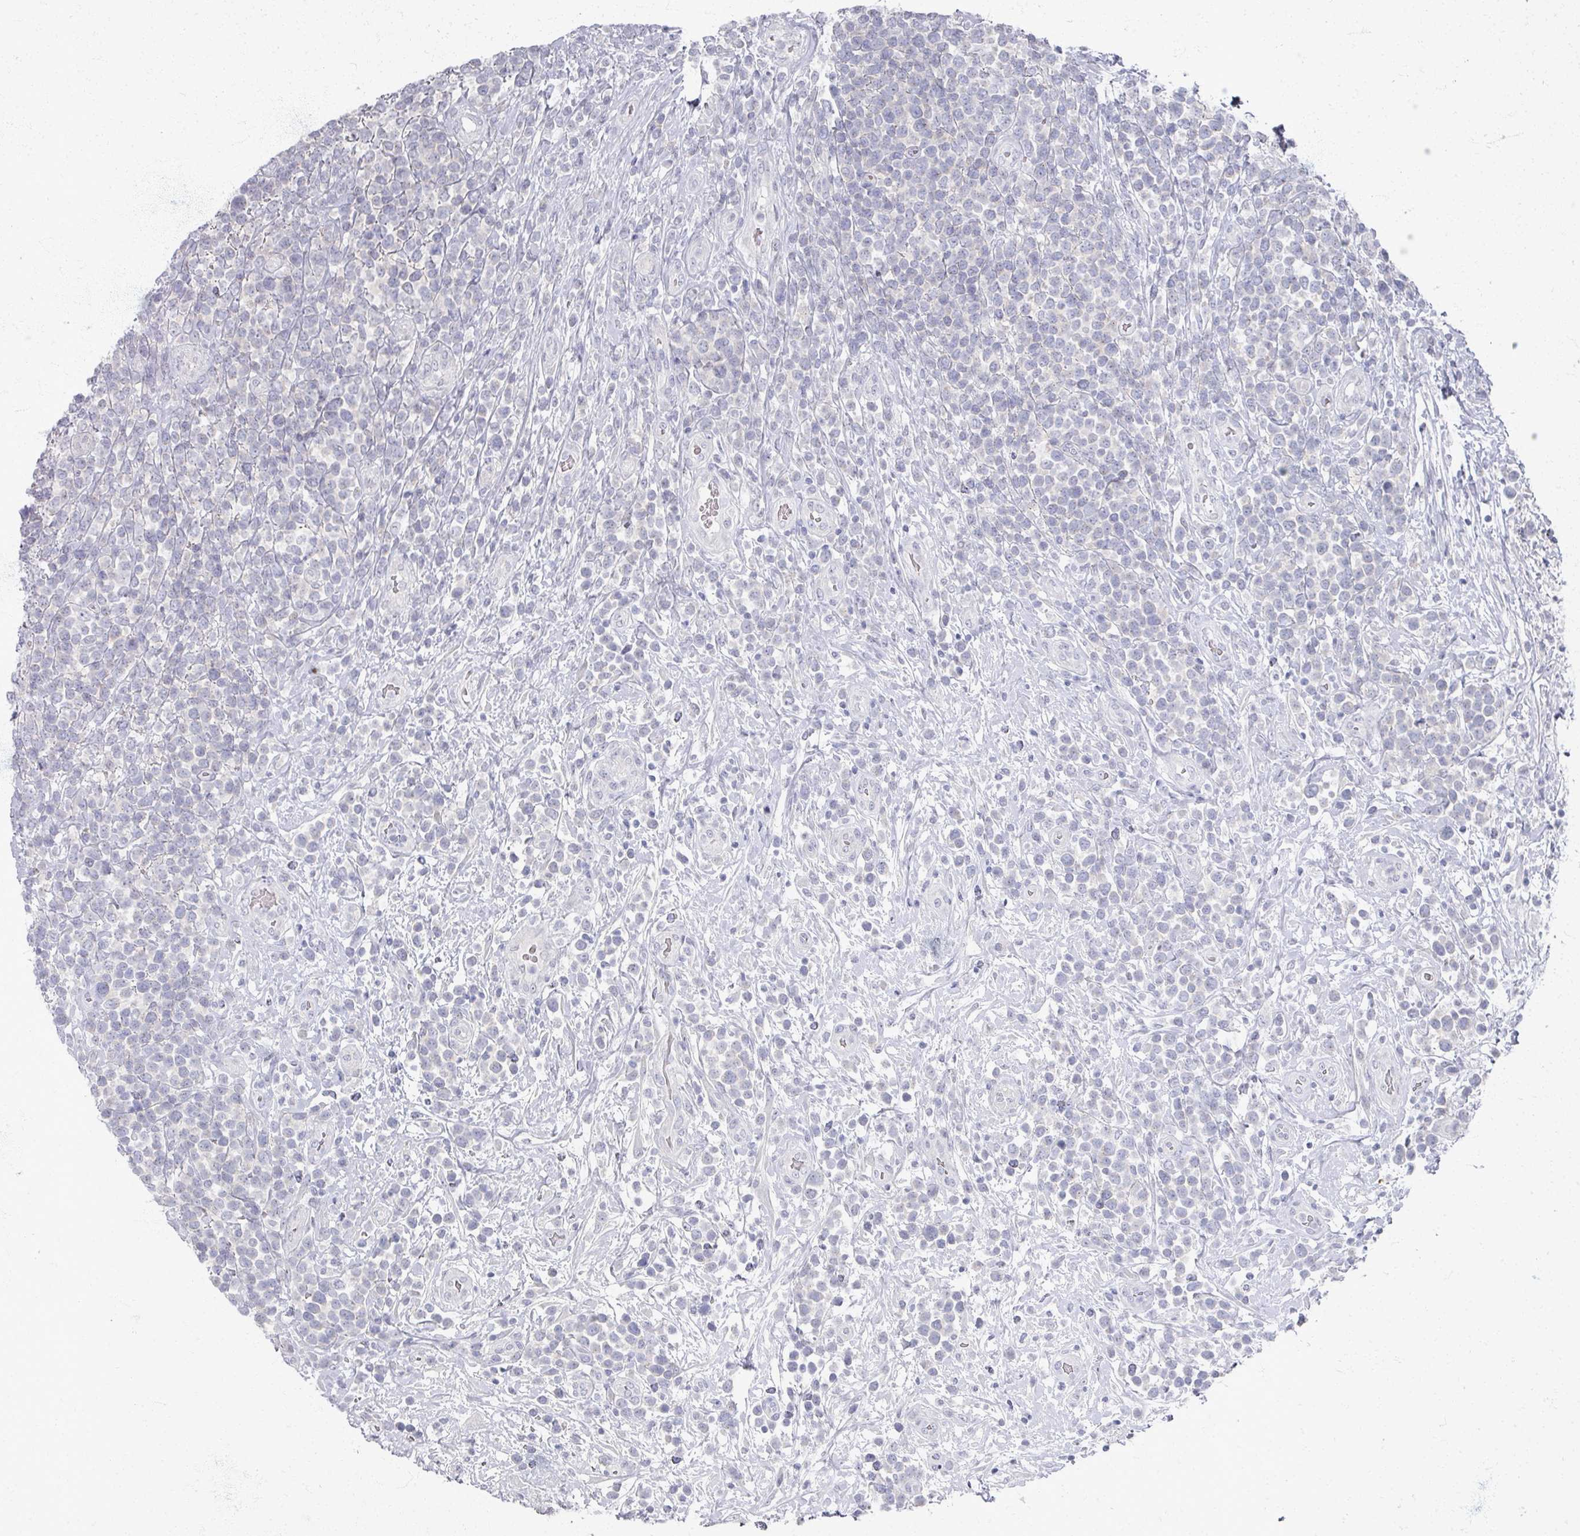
{"staining": {"intensity": "negative", "quantity": "none", "location": "none"}, "tissue": "lymphoma", "cell_type": "Tumor cells", "image_type": "cancer", "snomed": [{"axis": "morphology", "description": "Malignant lymphoma, non-Hodgkin's type, High grade"}, {"axis": "topography", "description": "Soft tissue"}], "caption": "Immunohistochemistry (IHC) photomicrograph of neoplastic tissue: human lymphoma stained with DAB (3,3'-diaminobenzidine) shows no significant protein positivity in tumor cells.", "gene": "TTYH3", "patient": {"sex": "female", "age": 56}}